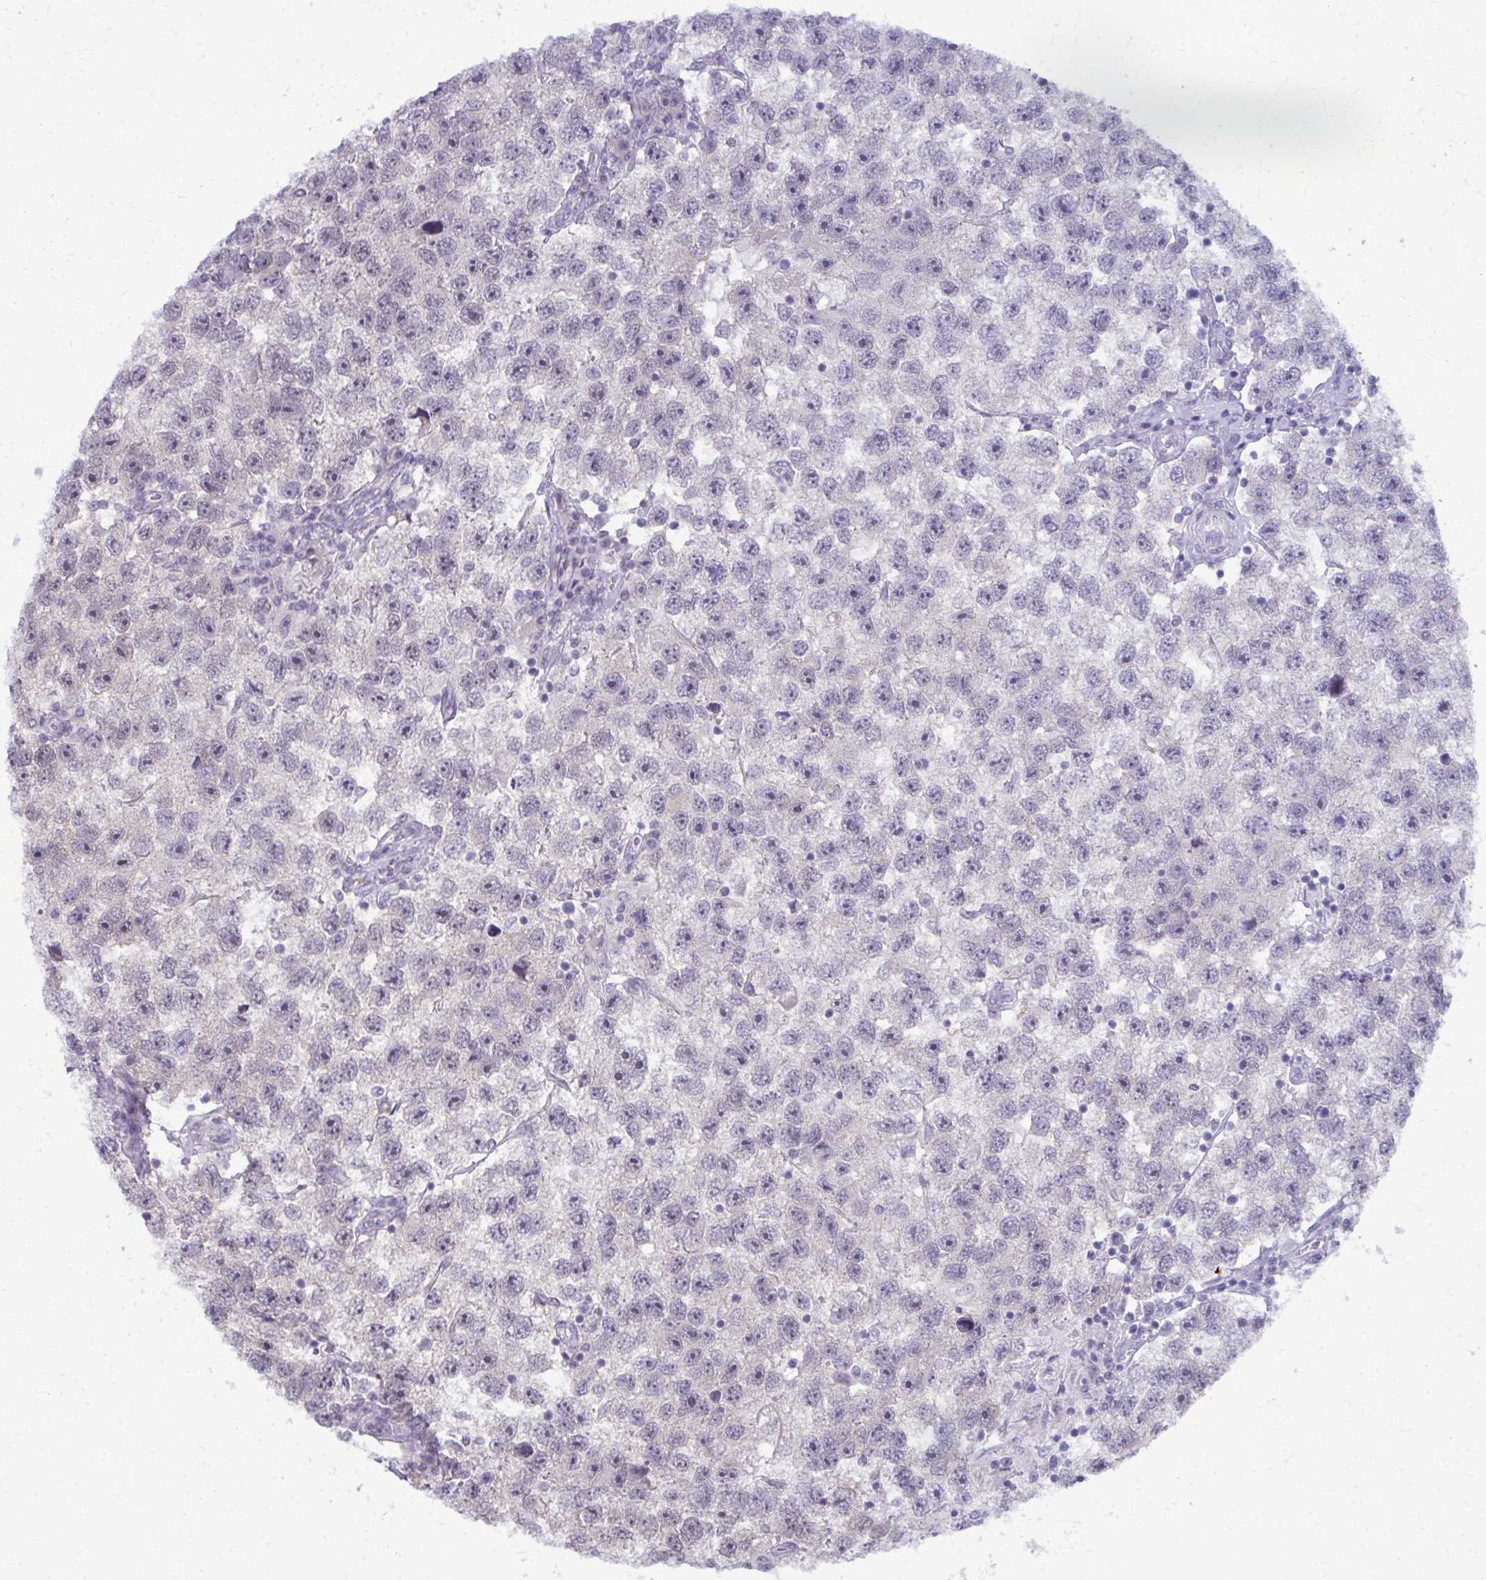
{"staining": {"intensity": "negative", "quantity": "none", "location": "none"}, "tissue": "testis cancer", "cell_type": "Tumor cells", "image_type": "cancer", "snomed": [{"axis": "morphology", "description": "Seminoma, NOS"}, {"axis": "topography", "description": "Testis"}], "caption": "DAB immunohistochemical staining of human seminoma (testis) shows no significant positivity in tumor cells. Nuclei are stained in blue.", "gene": "MAF1", "patient": {"sex": "male", "age": 26}}